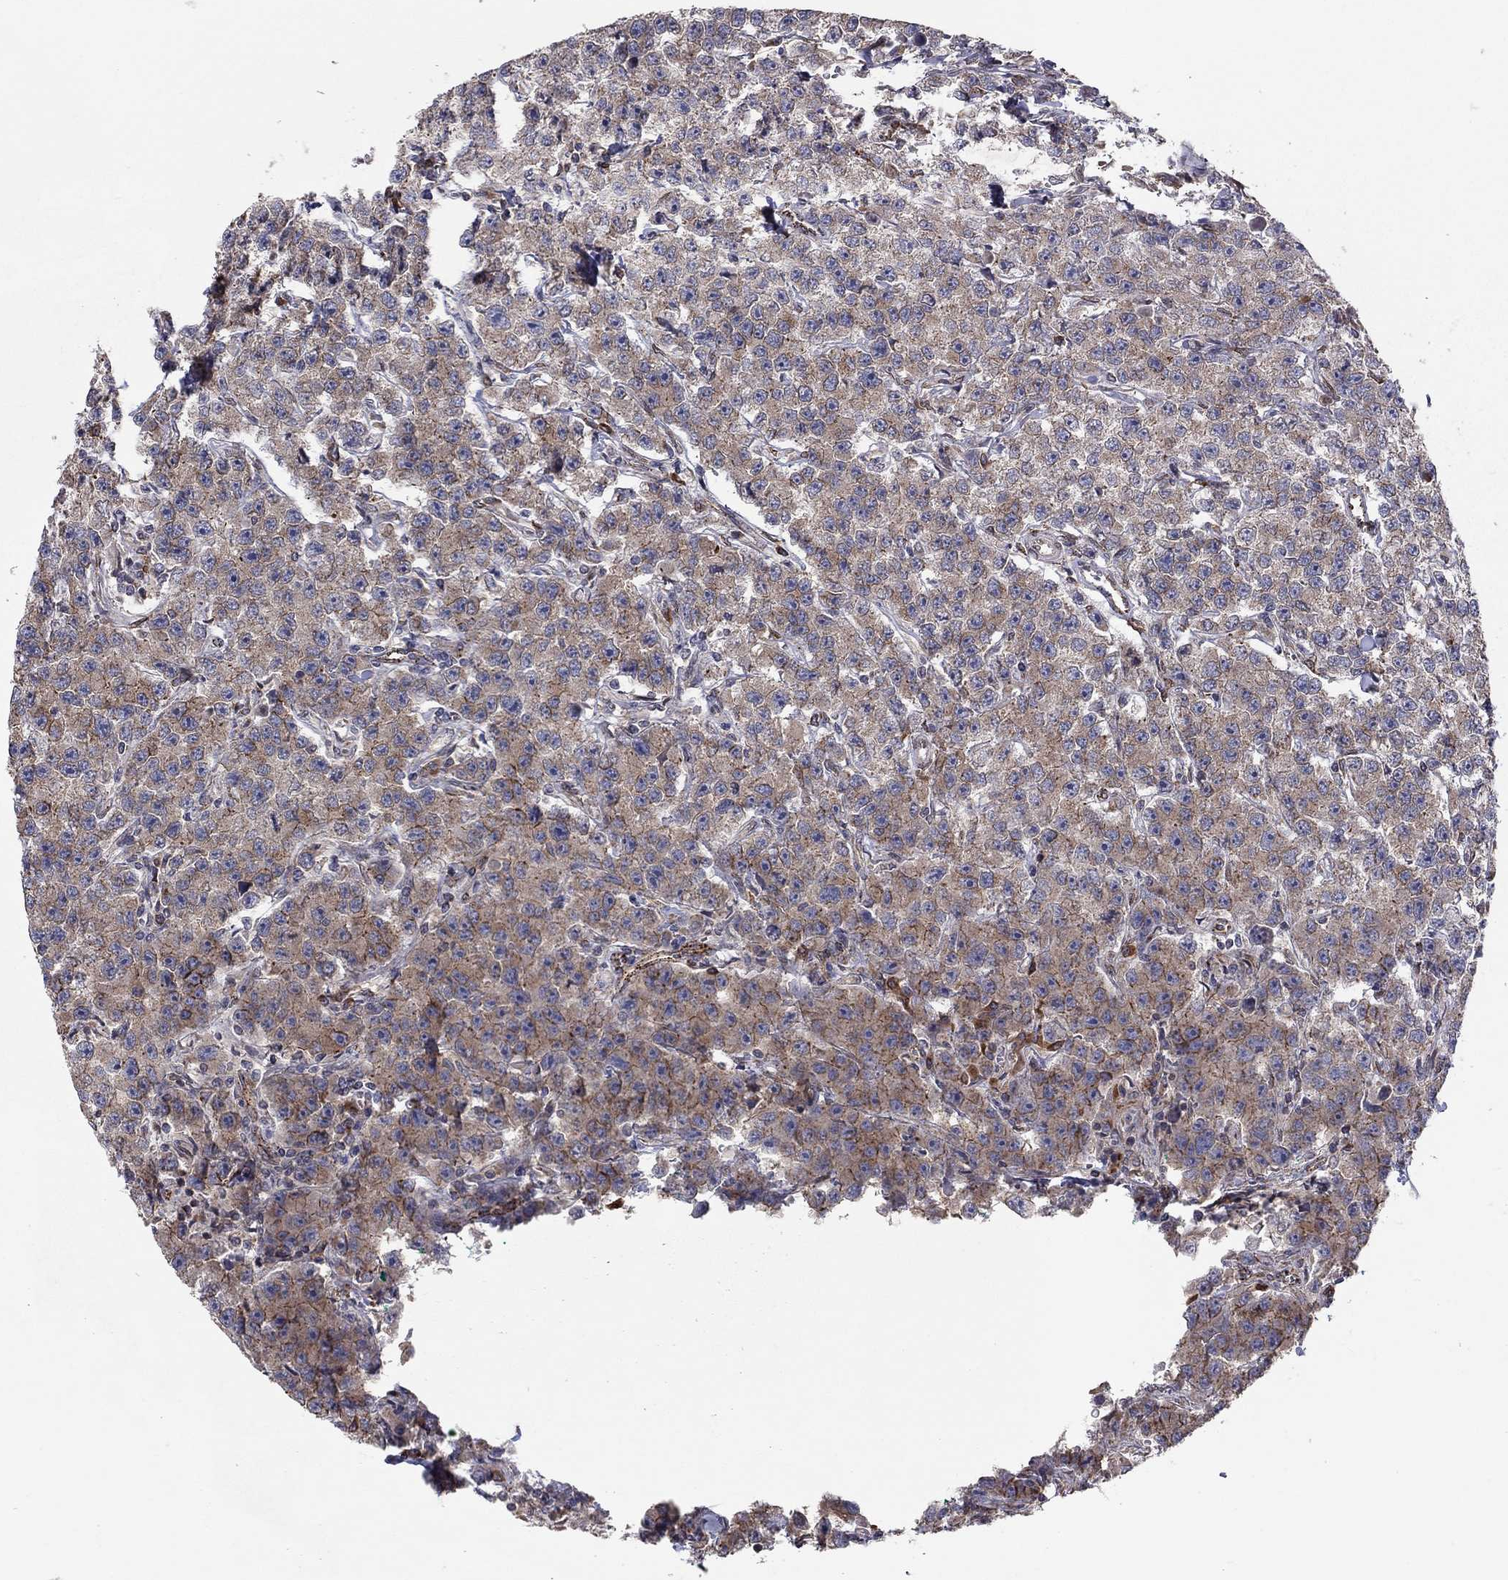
{"staining": {"intensity": "moderate", "quantity": "<25%", "location": "cytoplasmic/membranous"}, "tissue": "testis cancer", "cell_type": "Tumor cells", "image_type": "cancer", "snomed": [{"axis": "morphology", "description": "Seminoma, NOS"}, {"axis": "topography", "description": "Testis"}], "caption": "Immunohistochemical staining of human seminoma (testis) displays low levels of moderate cytoplasmic/membranous protein expression in approximately <25% of tumor cells.", "gene": "YIF1A", "patient": {"sex": "male", "age": 59}}